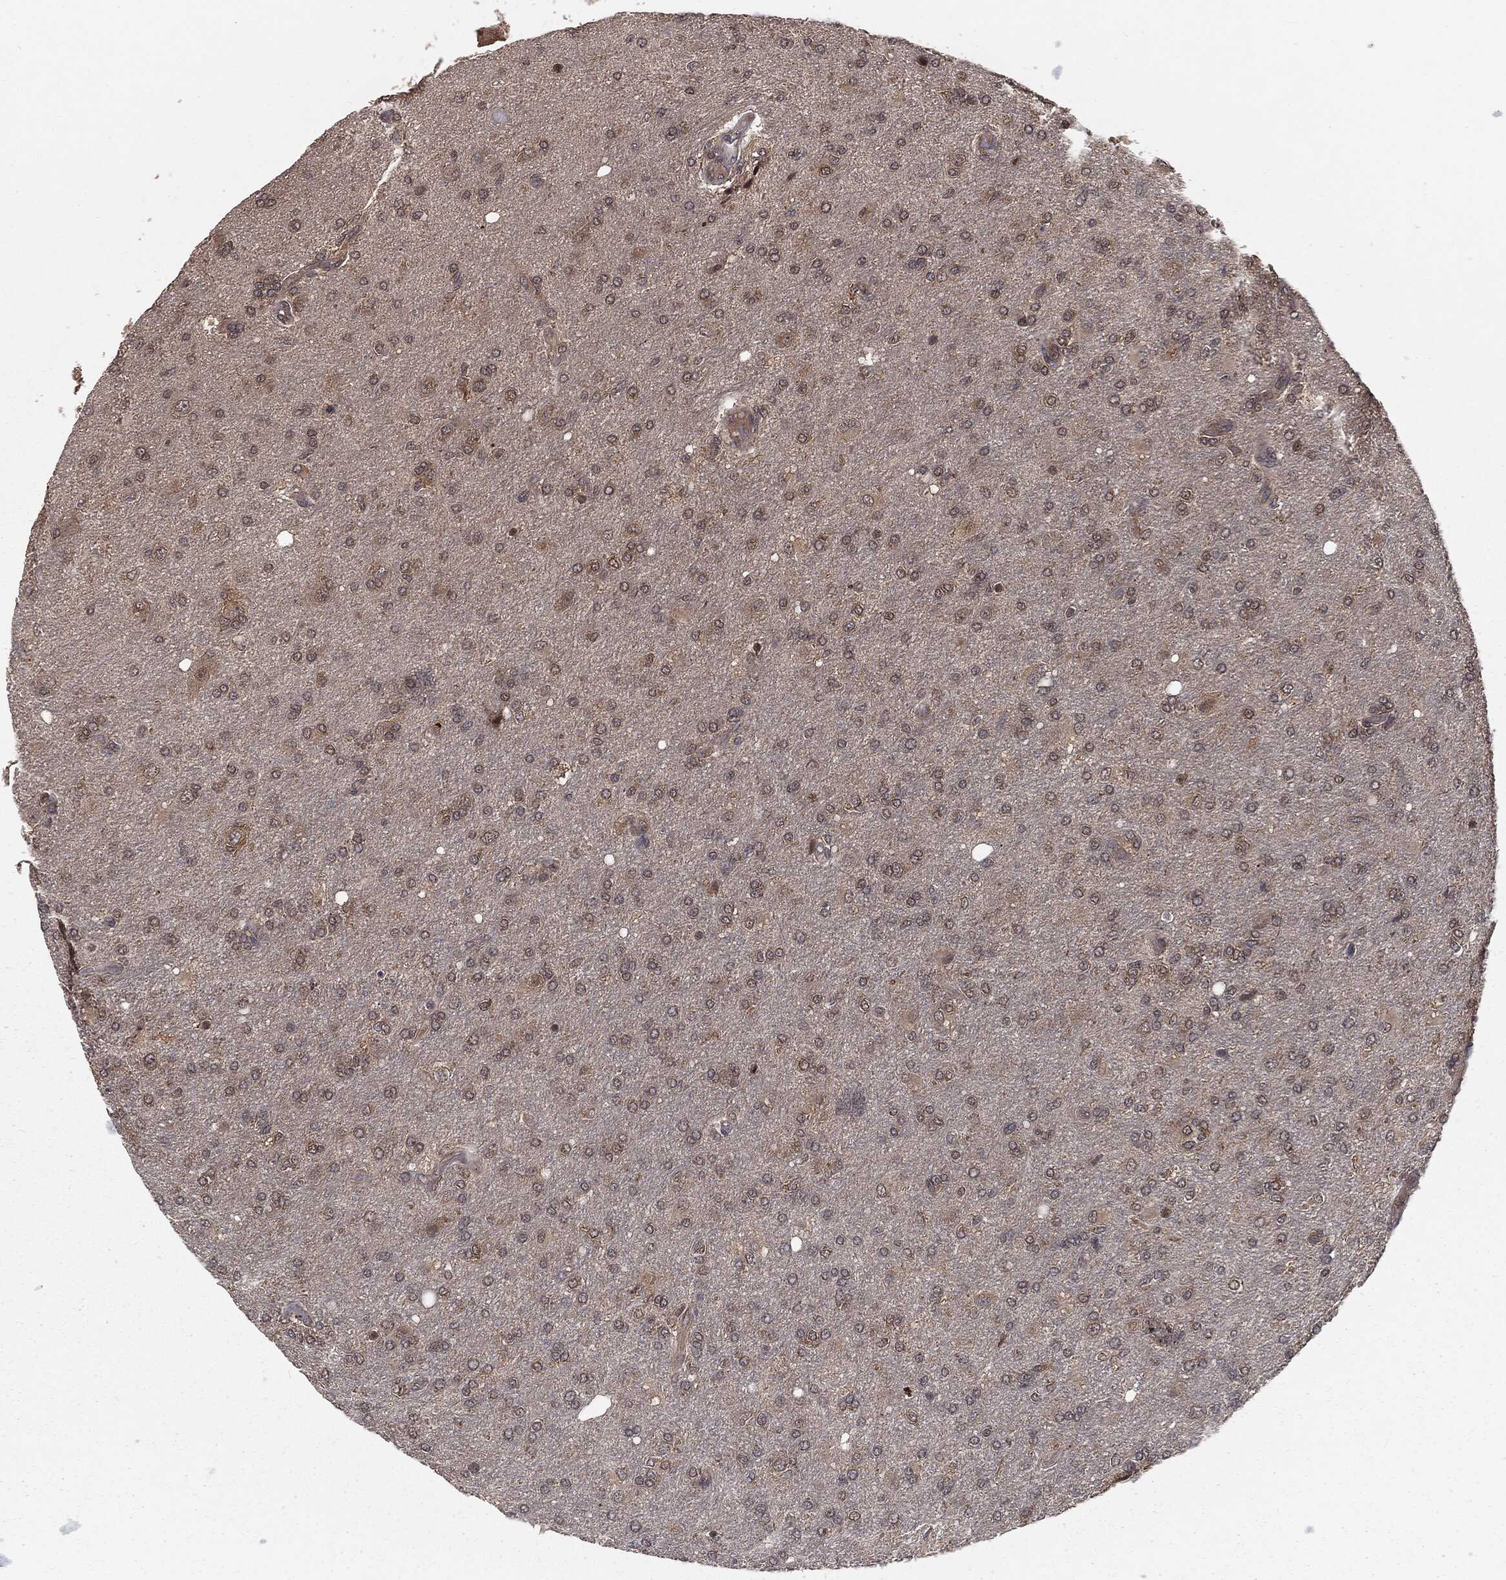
{"staining": {"intensity": "weak", "quantity": "<25%", "location": "cytoplasmic/membranous"}, "tissue": "glioma", "cell_type": "Tumor cells", "image_type": "cancer", "snomed": [{"axis": "morphology", "description": "Glioma, malignant, High grade"}, {"axis": "topography", "description": "Cerebral cortex"}], "caption": "Protein analysis of malignant glioma (high-grade) demonstrates no significant positivity in tumor cells.", "gene": "FBXO7", "patient": {"sex": "male", "age": 70}}